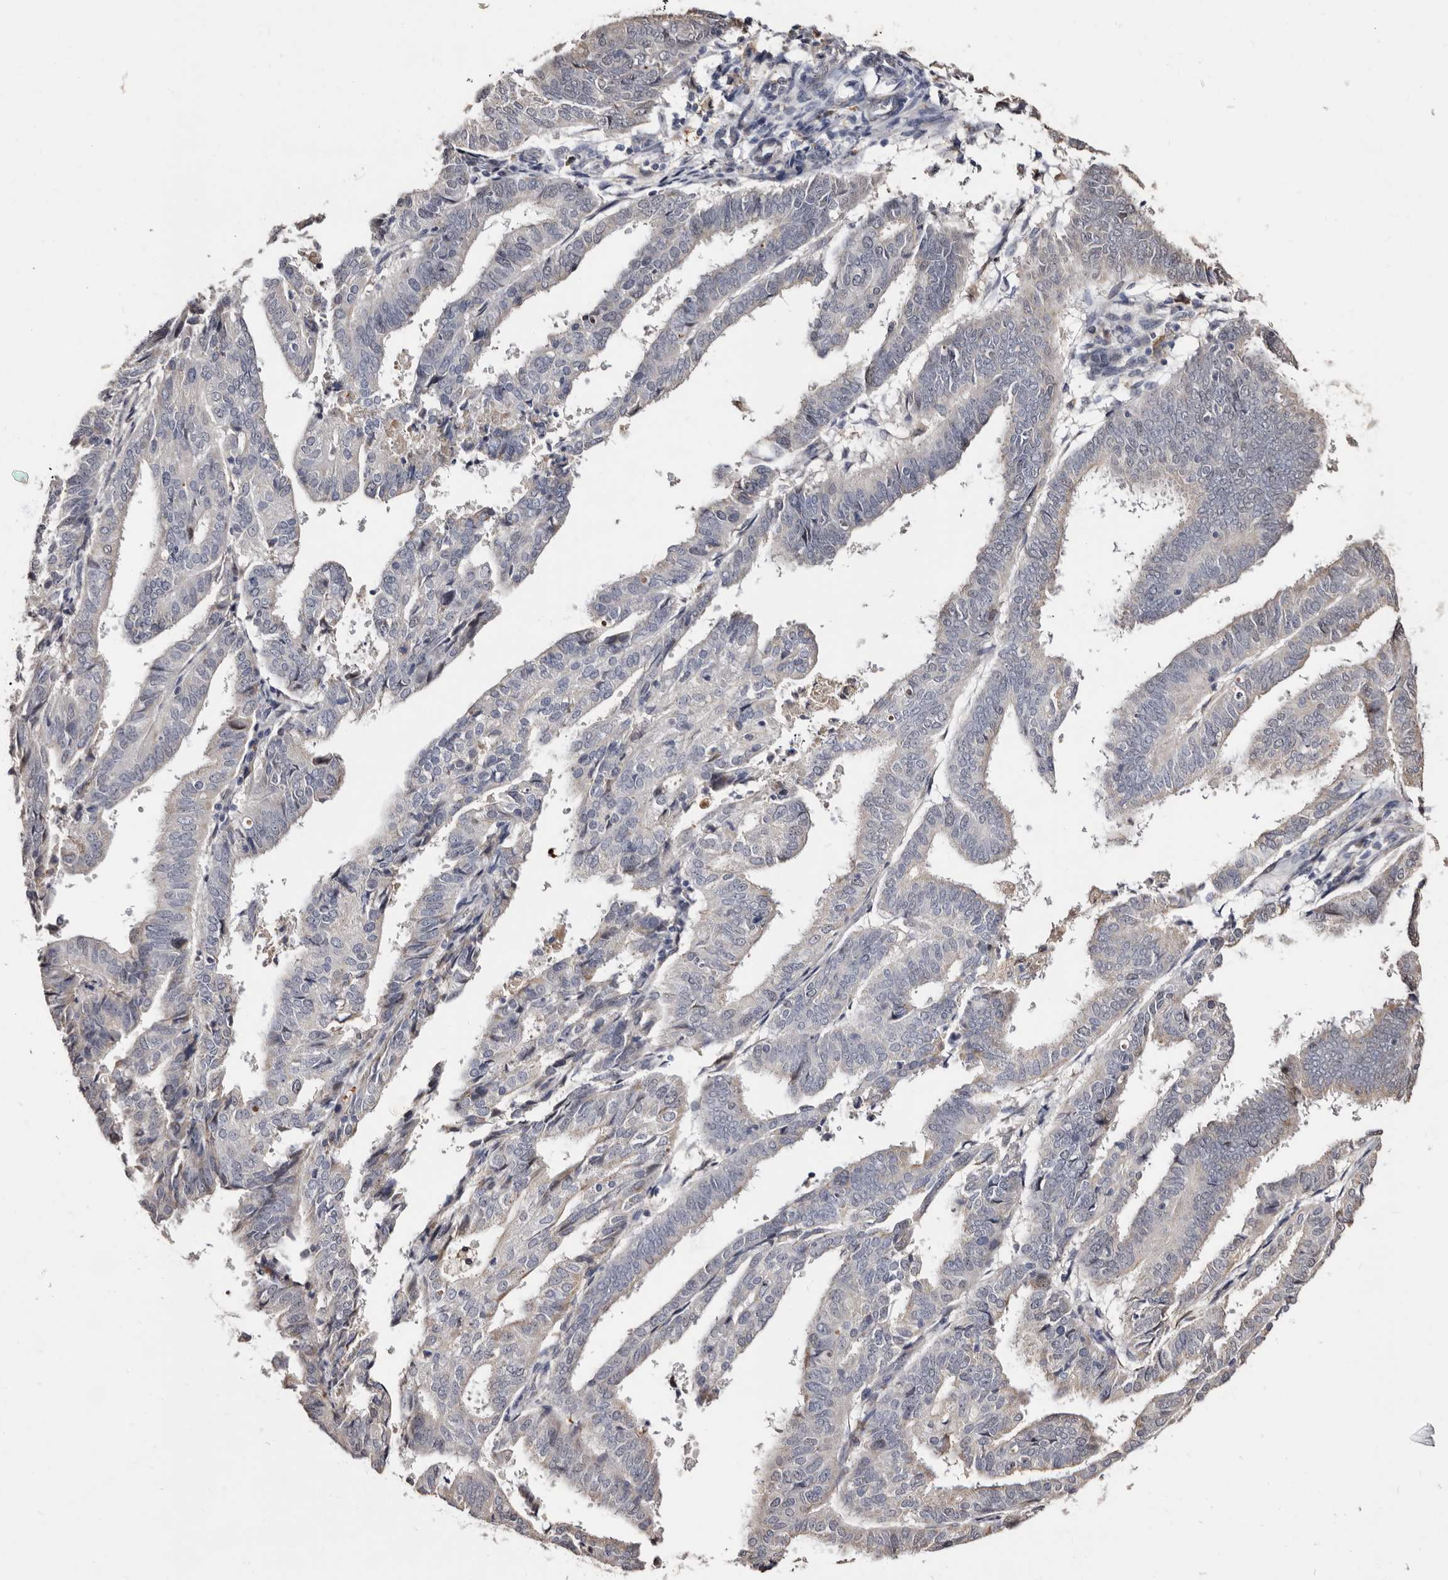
{"staining": {"intensity": "negative", "quantity": "none", "location": "none"}, "tissue": "endometrial cancer", "cell_type": "Tumor cells", "image_type": "cancer", "snomed": [{"axis": "morphology", "description": "Adenocarcinoma, NOS"}, {"axis": "topography", "description": "Uterus"}], "caption": "Micrograph shows no protein staining in tumor cells of endometrial cancer tissue.", "gene": "PTAFR", "patient": {"sex": "female", "age": 77}}